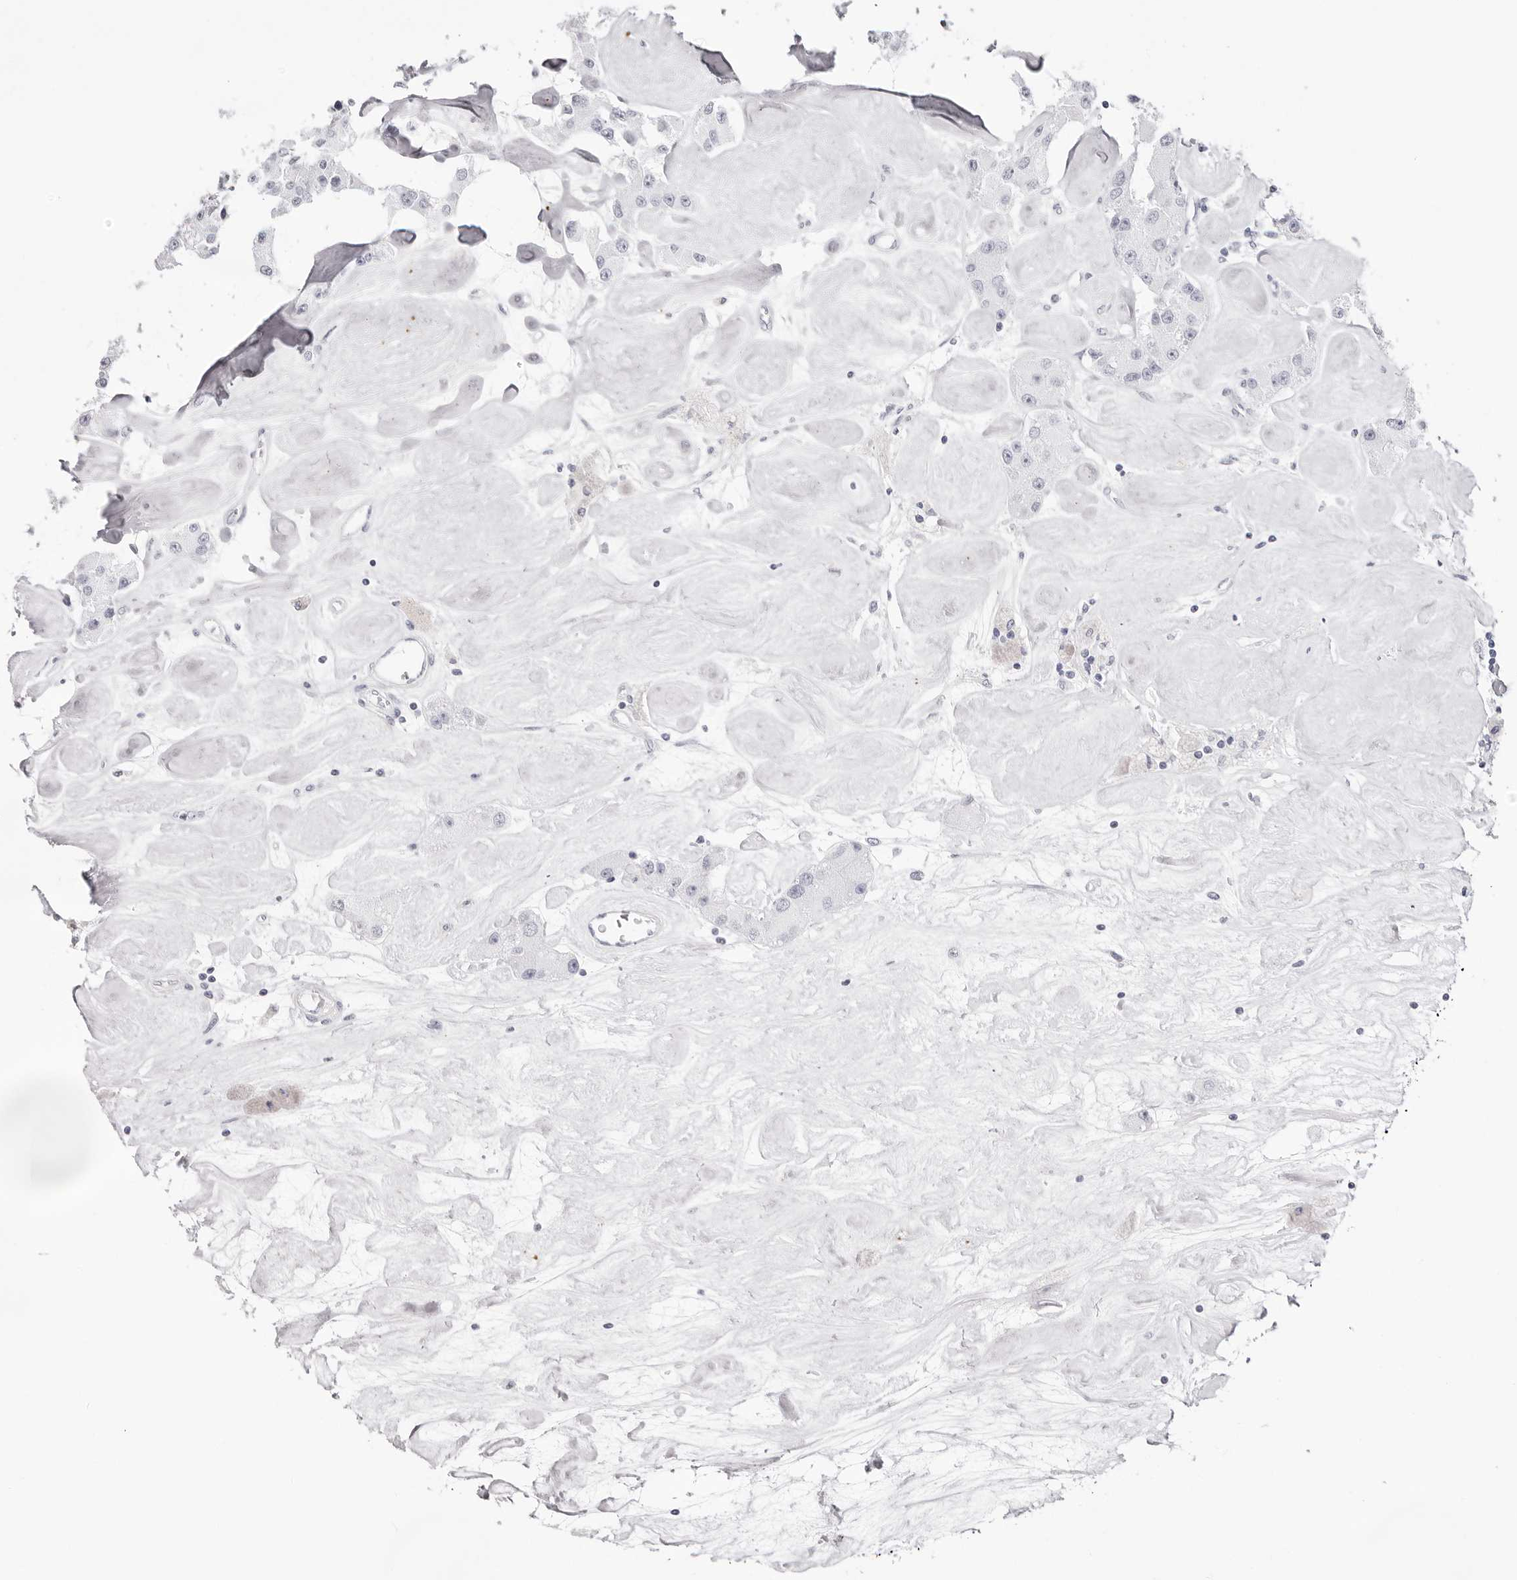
{"staining": {"intensity": "negative", "quantity": "none", "location": "none"}, "tissue": "carcinoid", "cell_type": "Tumor cells", "image_type": "cancer", "snomed": [{"axis": "morphology", "description": "Carcinoid, malignant, NOS"}, {"axis": "topography", "description": "Pancreas"}], "caption": "Carcinoid was stained to show a protein in brown. There is no significant positivity in tumor cells. Brightfield microscopy of immunohistochemistry stained with DAB (brown) and hematoxylin (blue), captured at high magnification.", "gene": "INSL3", "patient": {"sex": "male", "age": 41}}